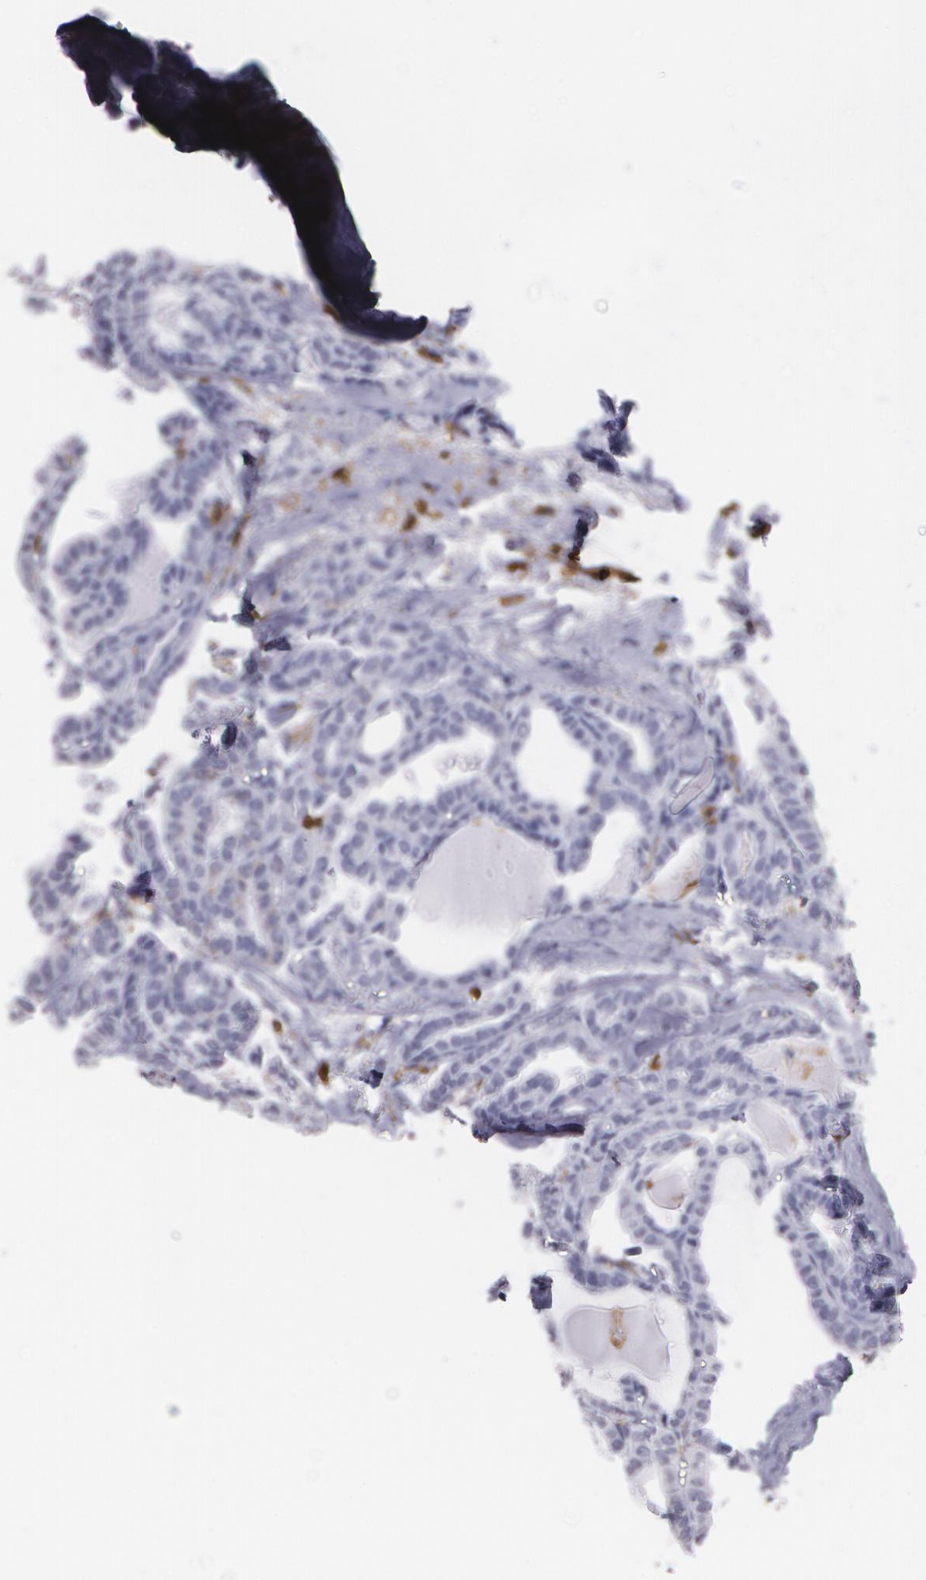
{"staining": {"intensity": "negative", "quantity": "none", "location": "none"}, "tissue": "thyroid cancer", "cell_type": "Tumor cells", "image_type": "cancer", "snomed": [{"axis": "morphology", "description": "Carcinoma, NOS"}, {"axis": "topography", "description": "Thyroid gland"}], "caption": "The micrograph shows no significant expression in tumor cells of carcinoma (thyroid).", "gene": "PTPRC", "patient": {"sex": "female", "age": 91}}